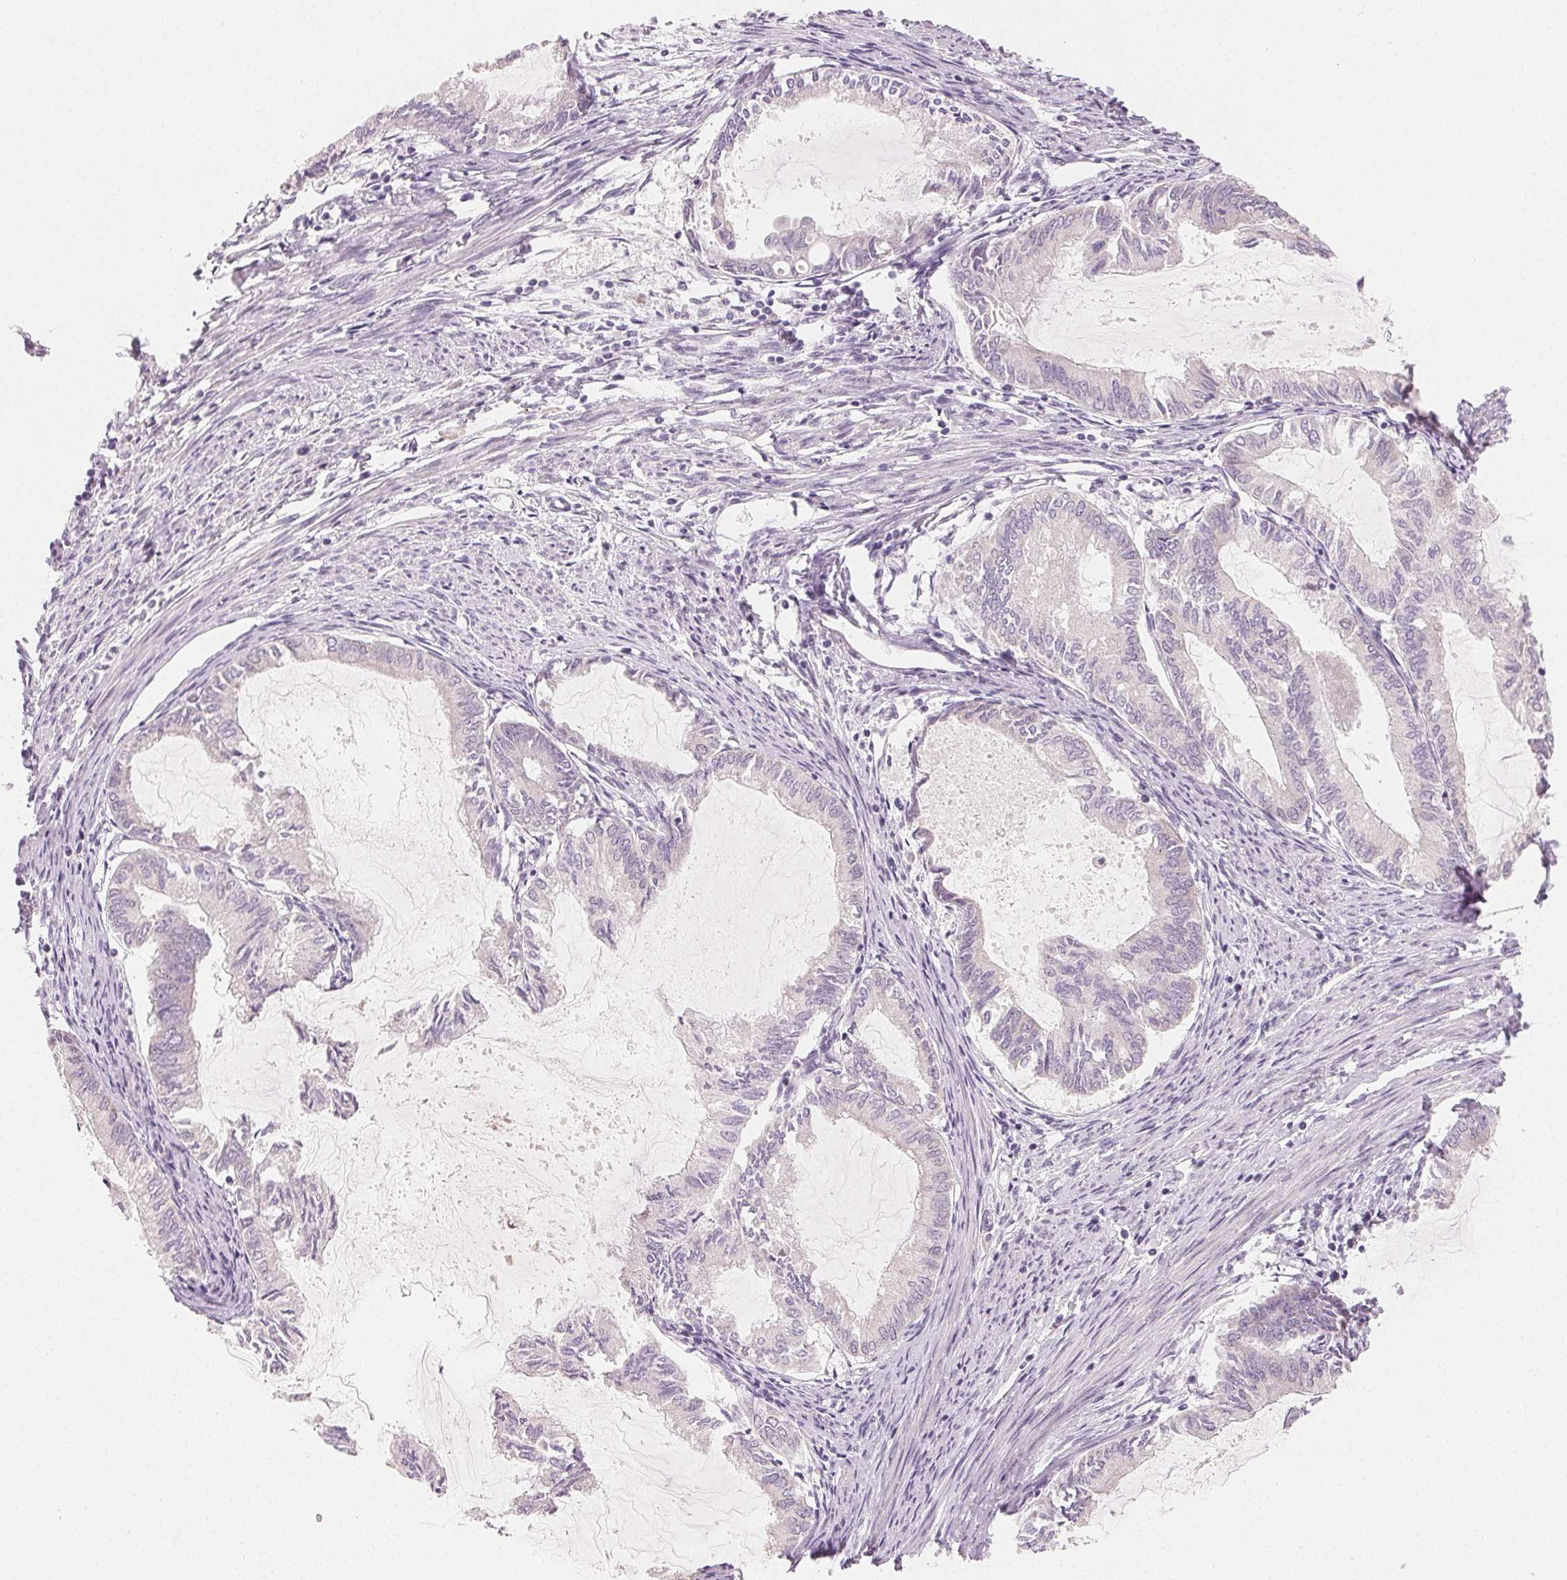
{"staining": {"intensity": "negative", "quantity": "none", "location": "none"}, "tissue": "endometrial cancer", "cell_type": "Tumor cells", "image_type": "cancer", "snomed": [{"axis": "morphology", "description": "Adenocarcinoma, NOS"}, {"axis": "topography", "description": "Endometrium"}], "caption": "Immunohistochemistry (IHC) image of neoplastic tissue: human endometrial cancer (adenocarcinoma) stained with DAB displays no significant protein expression in tumor cells. The staining was performed using DAB to visualize the protein expression in brown, while the nuclei were stained in blue with hematoxylin (Magnification: 20x).", "gene": "MYBL1", "patient": {"sex": "female", "age": 86}}